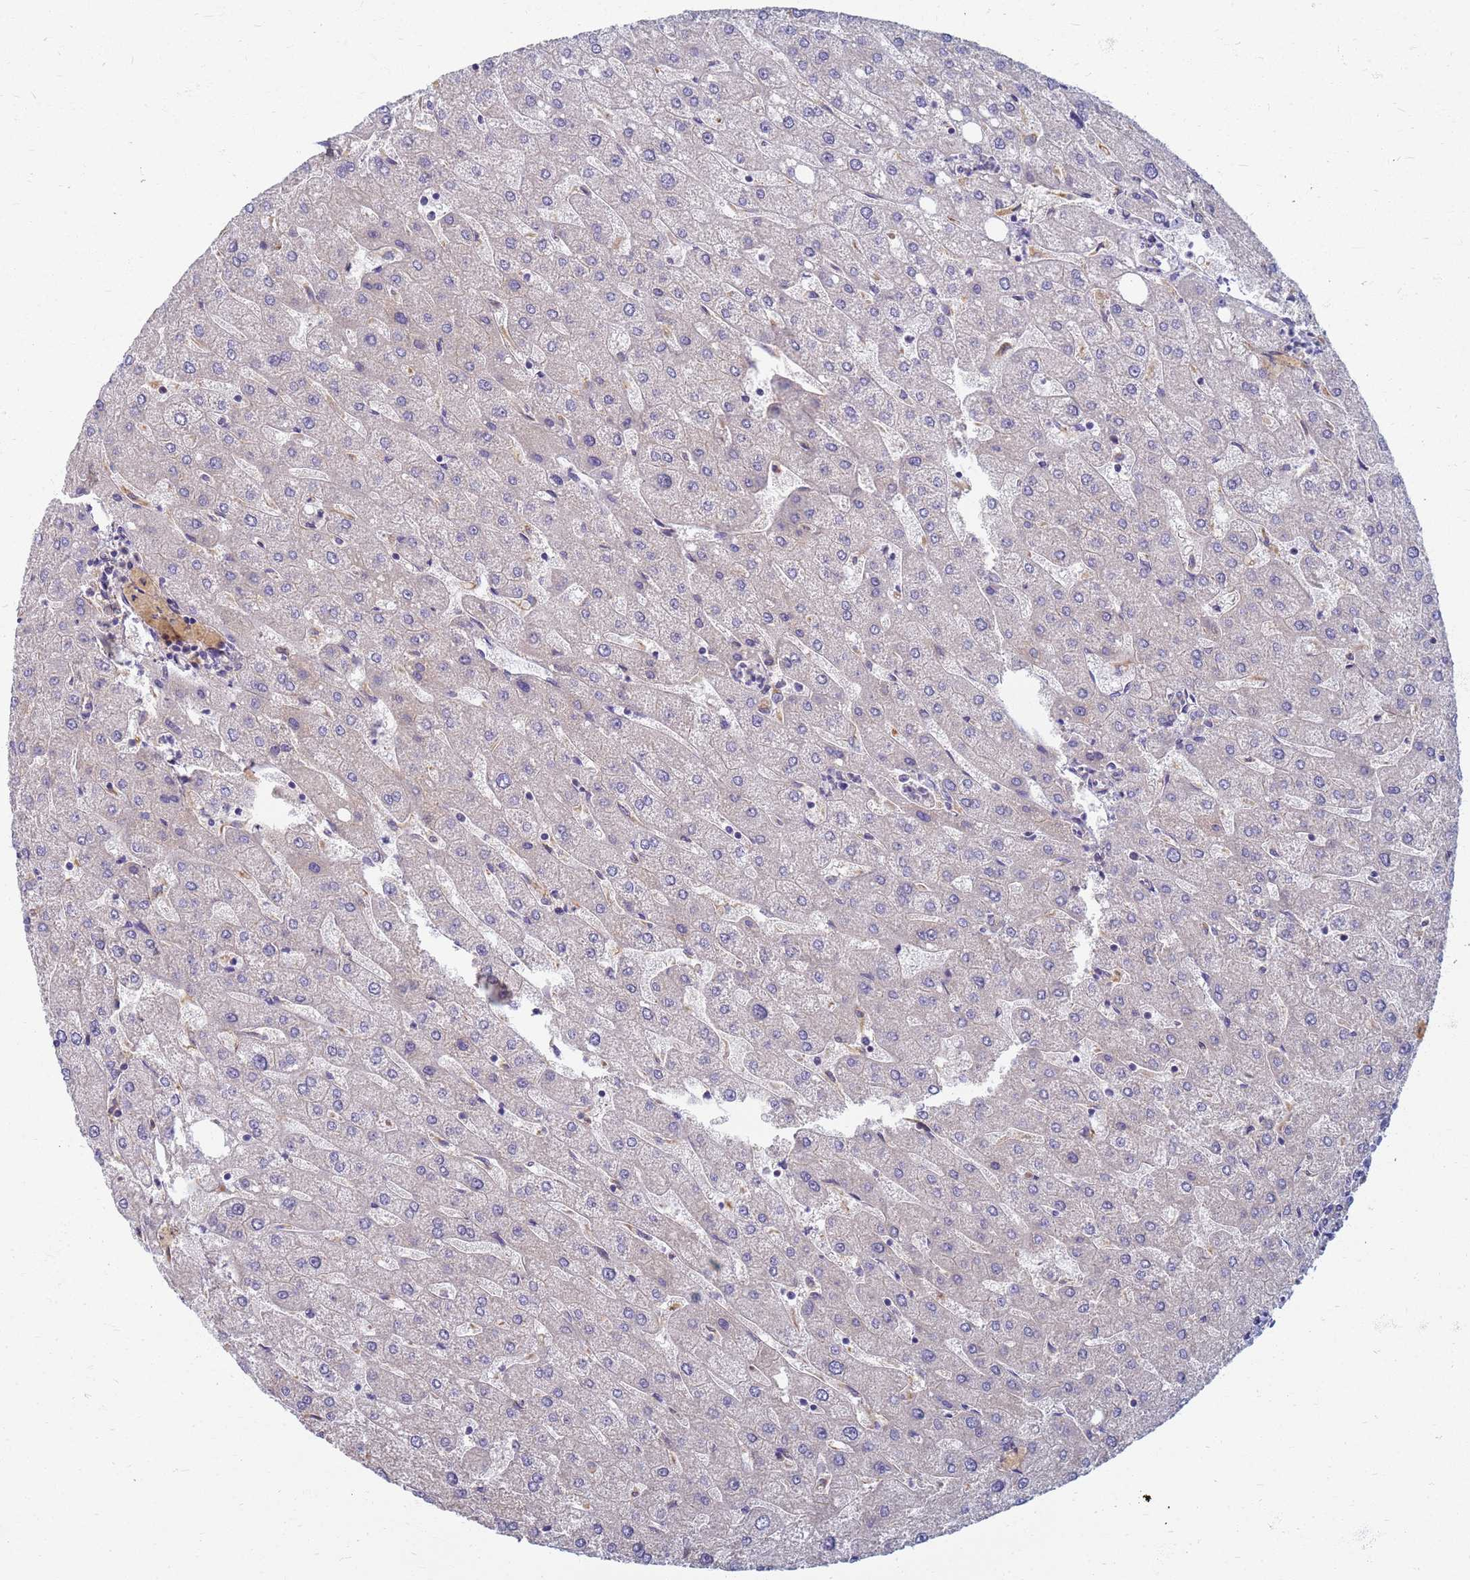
{"staining": {"intensity": "weak", "quantity": ">75%", "location": "cytoplasmic/membranous"}, "tissue": "liver", "cell_type": "Cholangiocytes", "image_type": "normal", "snomed": [{"axis": "morphology", "description": "Normal tissue, NOS"}, {"axis": "topography", "description": "Liver"}], "caption": "Immunohistochemistry (IHC) (DAB) staining of unremarkable liver demonstrates weak cytoplasmic/membranous protein staining in approximately >75% of cholangiocytes.", "gene": "EEA1", "patient": {"sex": "male", "age": 67}}